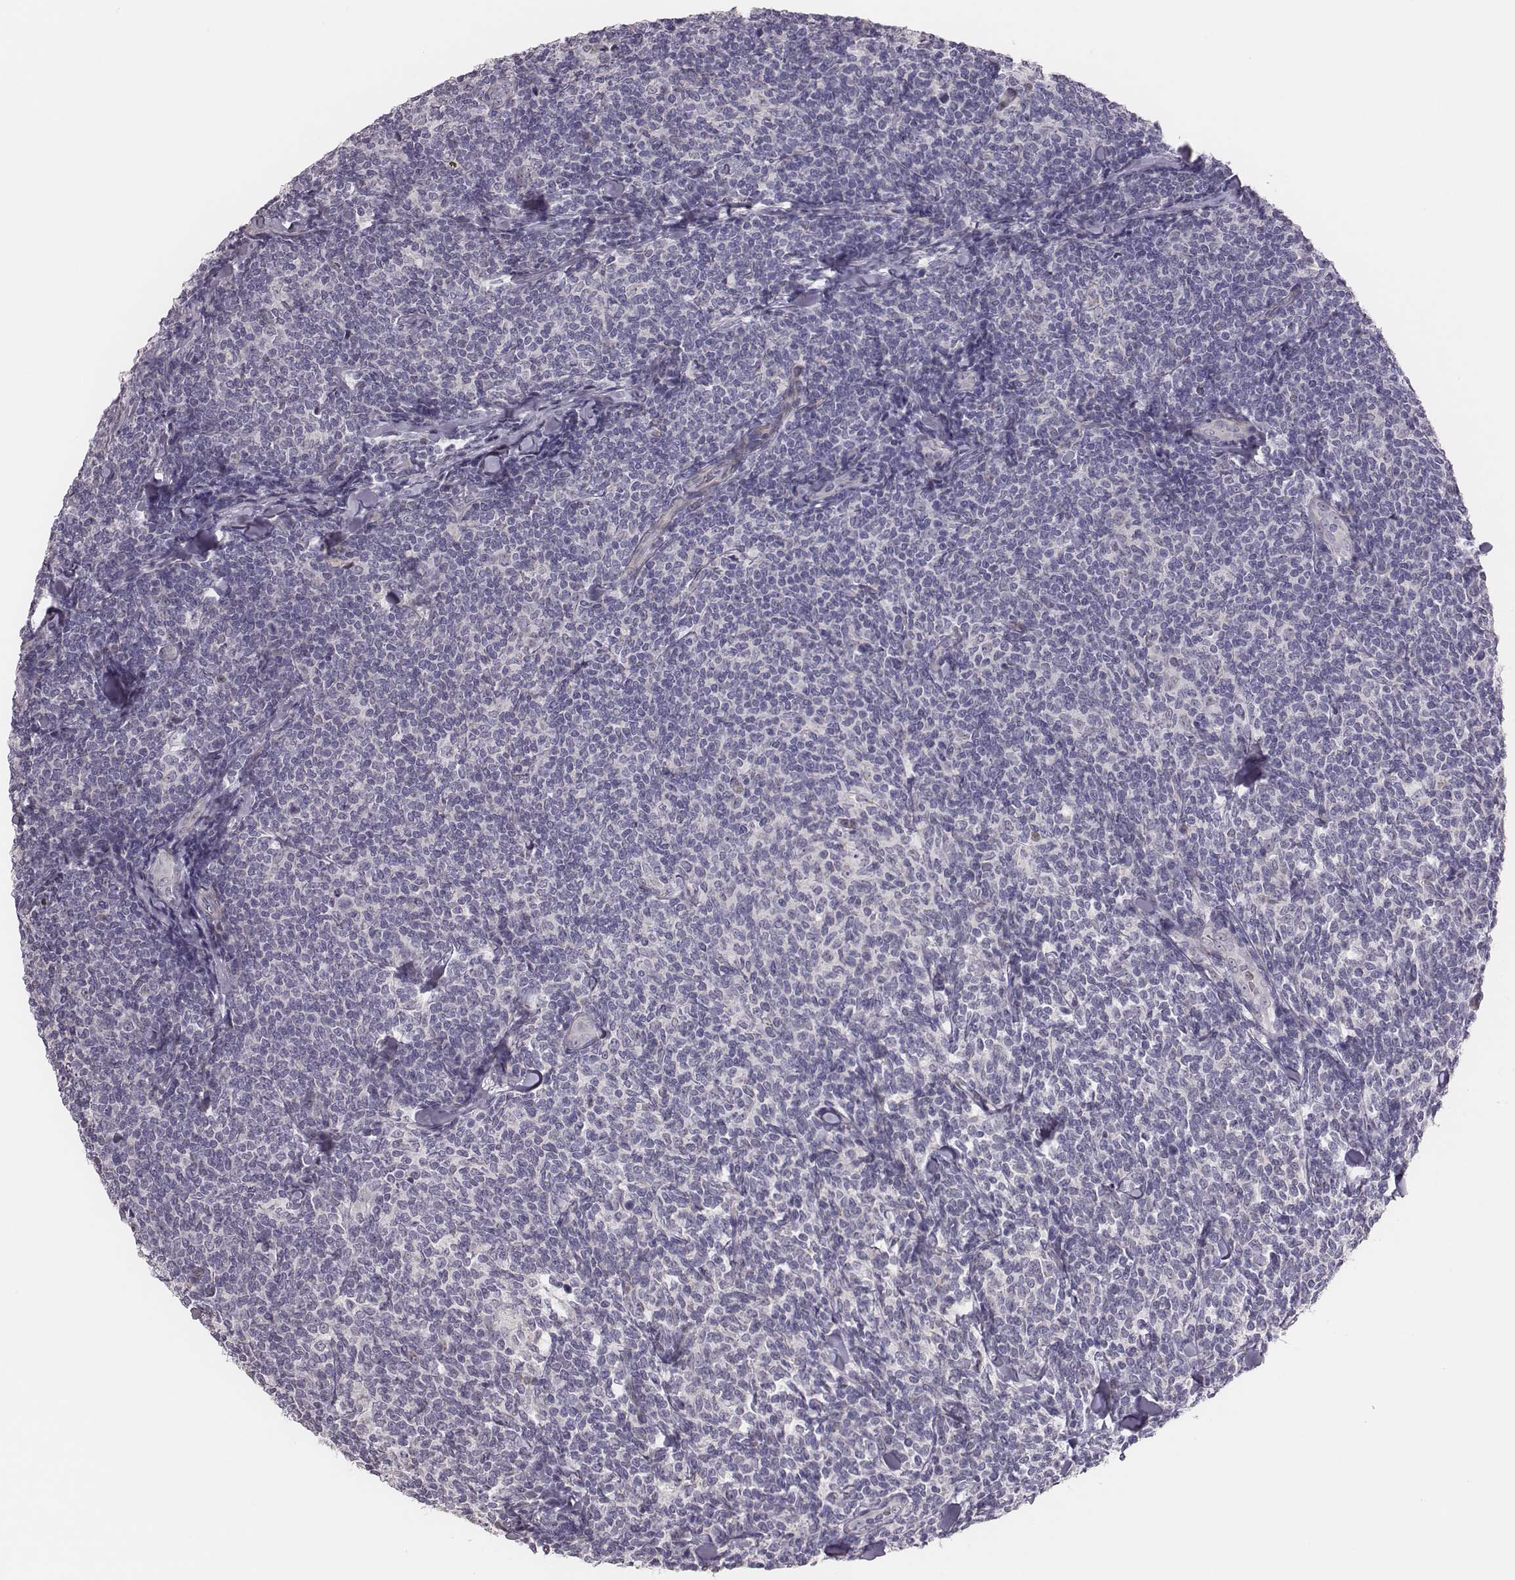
{"staining": {"intensity": "negative", "quantity": "none", "location": "none"}, "tissue": "lymphoma", "cell_type": "Tumor cells", "image_type": "cancer", "snomed": [{"axis": "morphology", "description": "Malignant lymphoma, non-Hodgkin's type, Low grade"}, {"axis": "topography", "description": "Lymph node"}], "caption": "The image reveals no significant expression in tumor cells of low-grade malignant lymphoma, non-Hodgkin's type. (Immunohistochemistry (ihc), brightfield microscopy, high magnification).", "gene": "SCML2", "patient": {"sex": "female", "age": 56}}